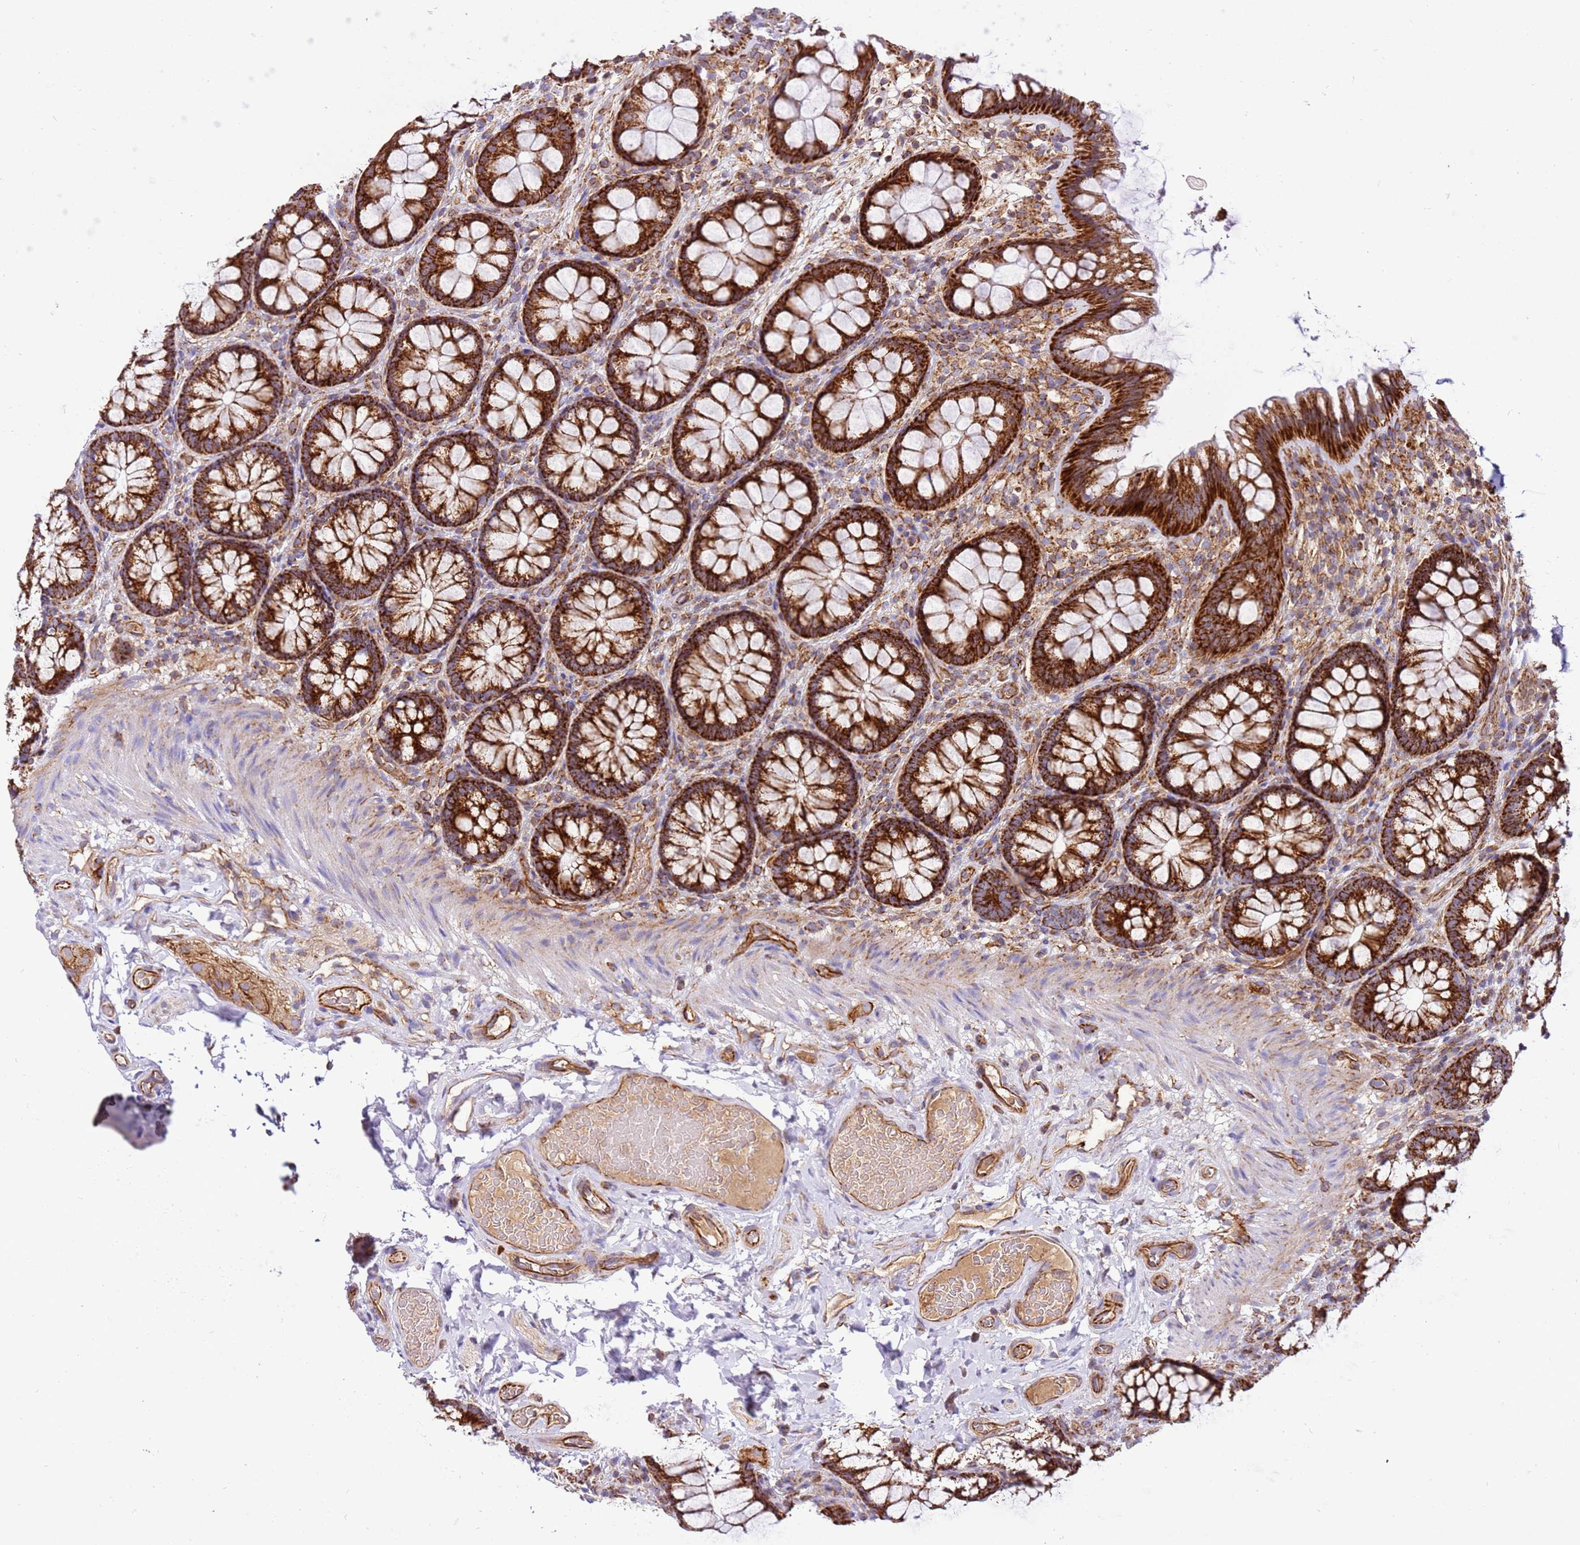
{"staining": {"intensity": "strong", "quantity": ">75%", "location": "cytoplasmic/membranous"}, "tissue": "colon", "cell_type": "Endothelial cells", "image_type": "normal", "snomed": [{"axis": "morphology", "description": "Normal tissue, NOS"}, {"axis": "topography", "description": "Colon"}], "caption": "Immunohistochemistry (DAB (3,3'-diaminobenzidine)) staining of benign colon shows strong cytoplasmic/membranous protein positivity in about >75% of endothelial cells.", "gene": "MRPL20", "patient": {"sex": "male", "age": 46}}